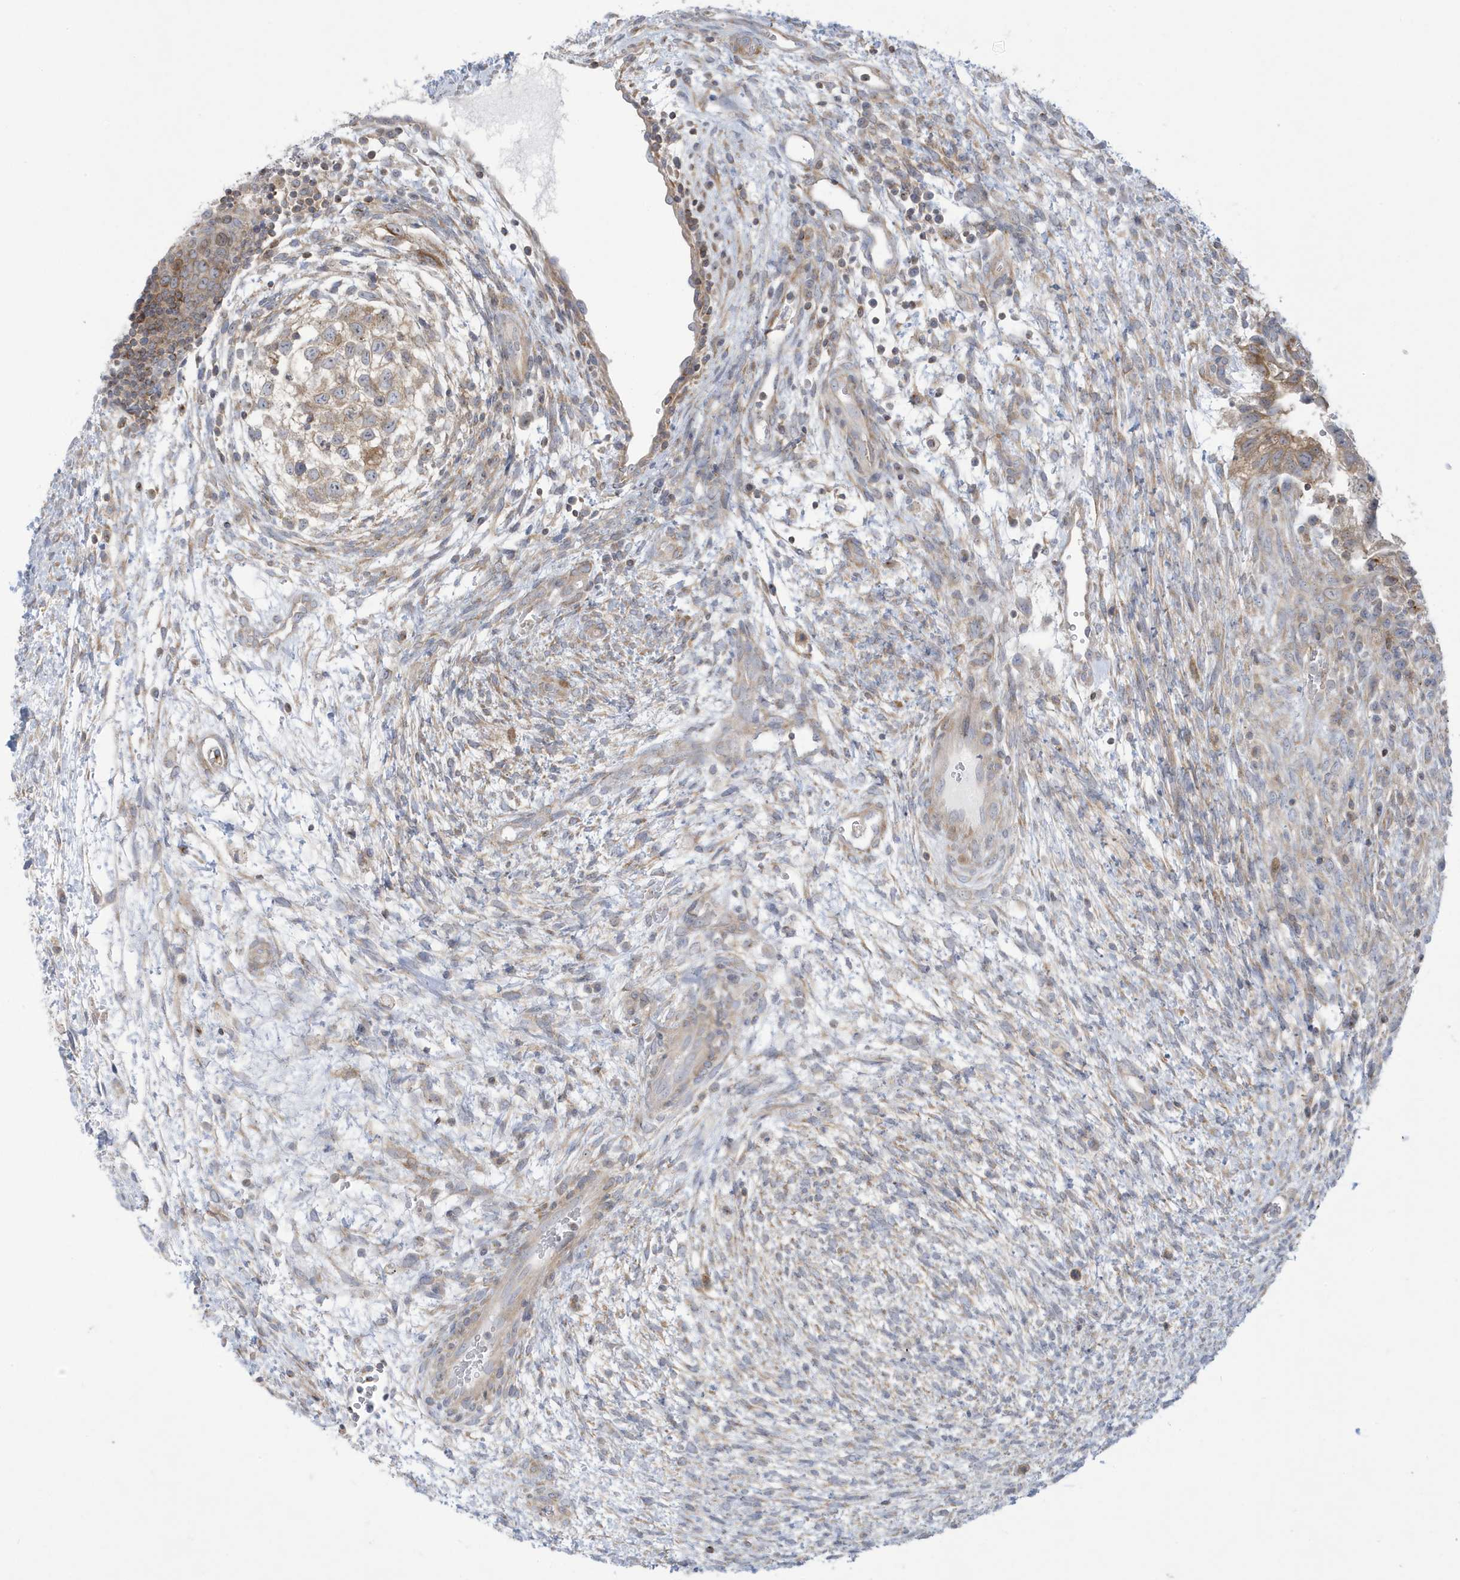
{"staining": {"intensity": "weak", "quantity": "25%-75%", "location": "cytoplasmic/membranous"}, "tissue": "testis cancer", "cell_type": "Tumor cells", "image_type": "cancer", "snomed": [{"axis": "morphology", "description": "Carcinoma, Embryonal, NOS"}, {"axis": "topography", "description": "Testis"}], "caption": "Protein staining by immunohistochemistry exhibits weak cytoplasmic/membranous staining in approximately 25%-75% of tumor cells in embryonal carcinoma (testis).", "gene": "SLAMF9", "patient": {"sex": "male", "age": 37}}